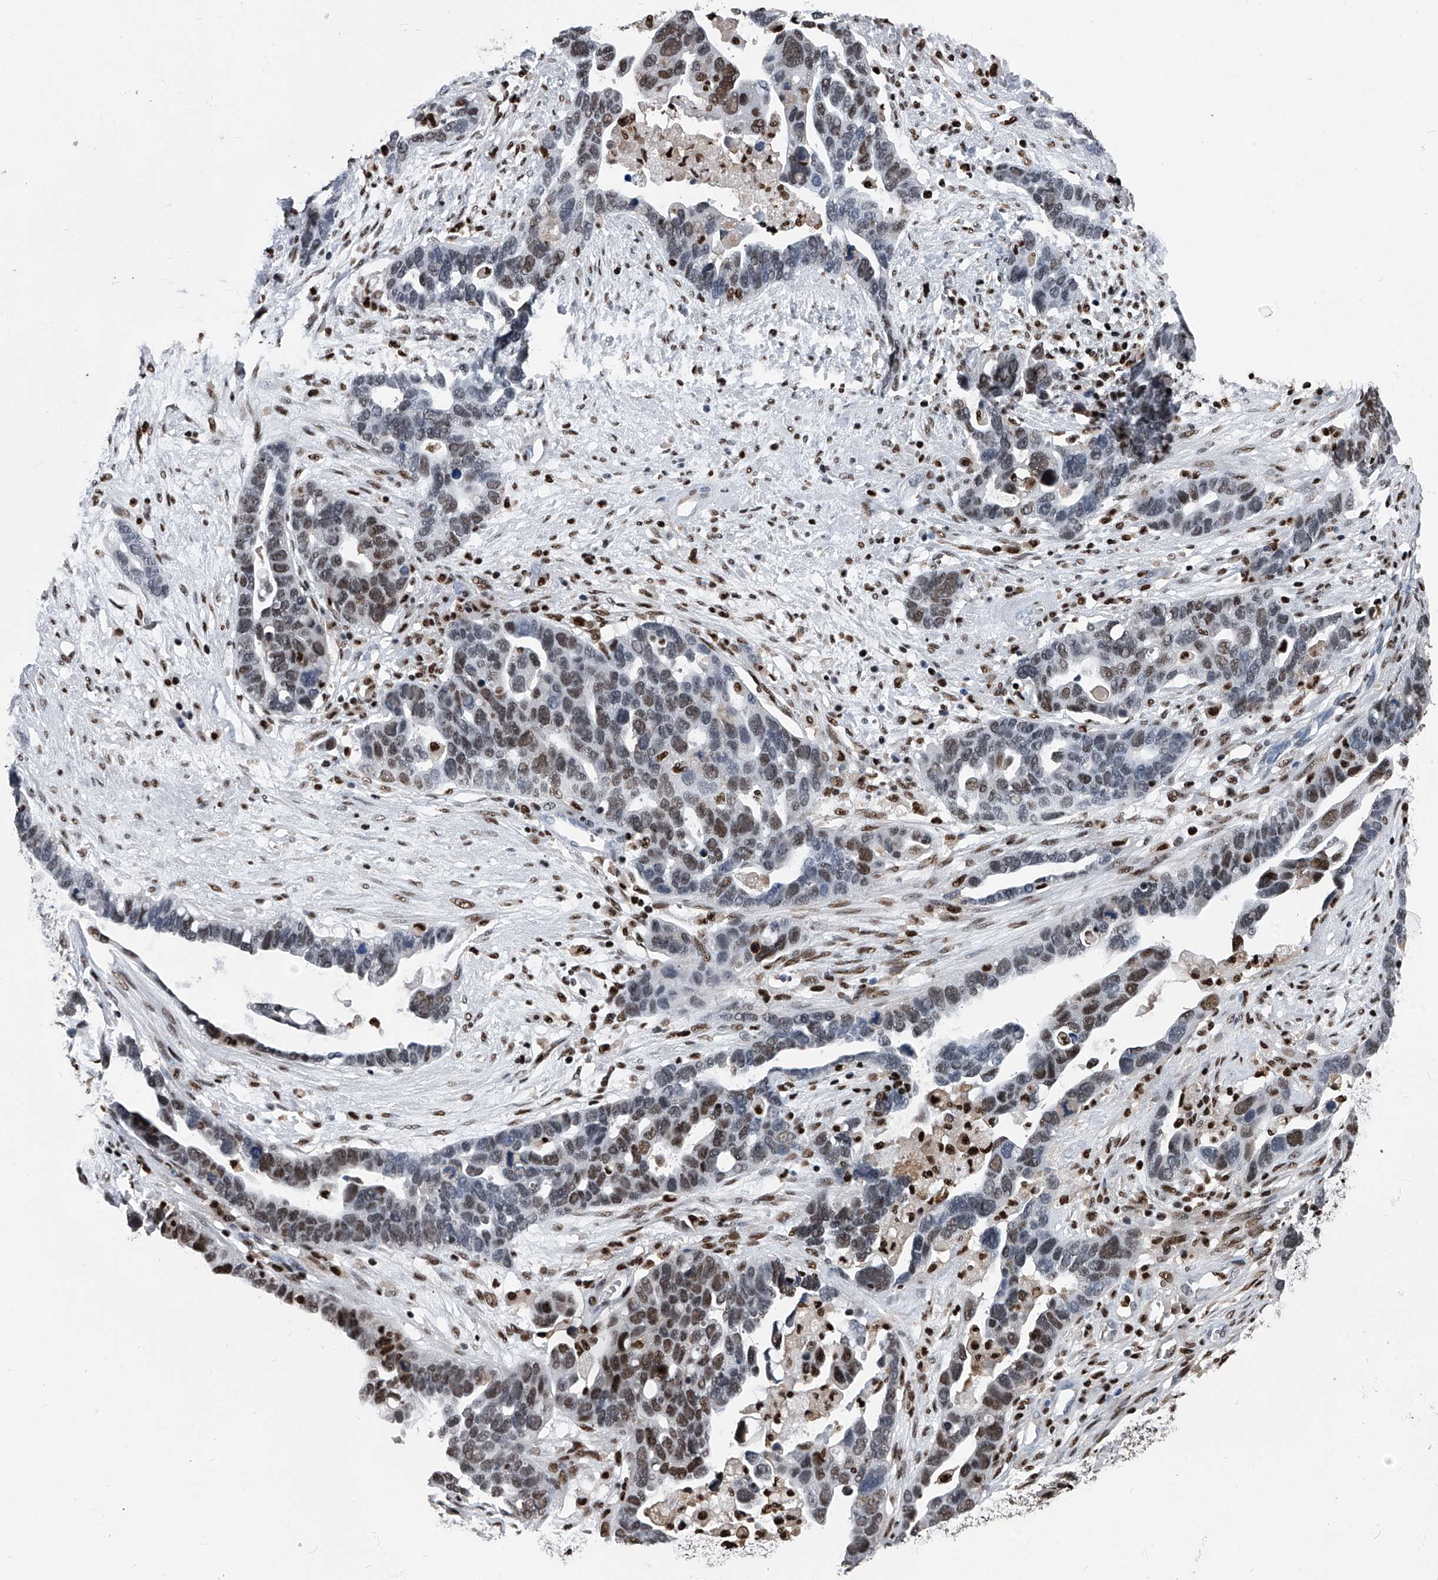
{"staining": {"intensity": "moderate", "quantity": "25%-75%", "location": "nuclear"}, "tissue": "ovarian cancer", "cell_type": "Tumor cells", "image_type": "cancer", "snomed": [{"axis": "morphology", "description": "Cystadenocarcinoma, serous, NOS"}, {"axis": "topography", "description": "Ovary"}], "caption": "Ovarian serous cystadenocarcinoma was stained to show a protein in brown. There is medium levels of moderate nuclear positivity in approximately 25%-75% of tumor cells.", "gene": "FKBP5", "patient": {"sex": "female", "age": 54}}